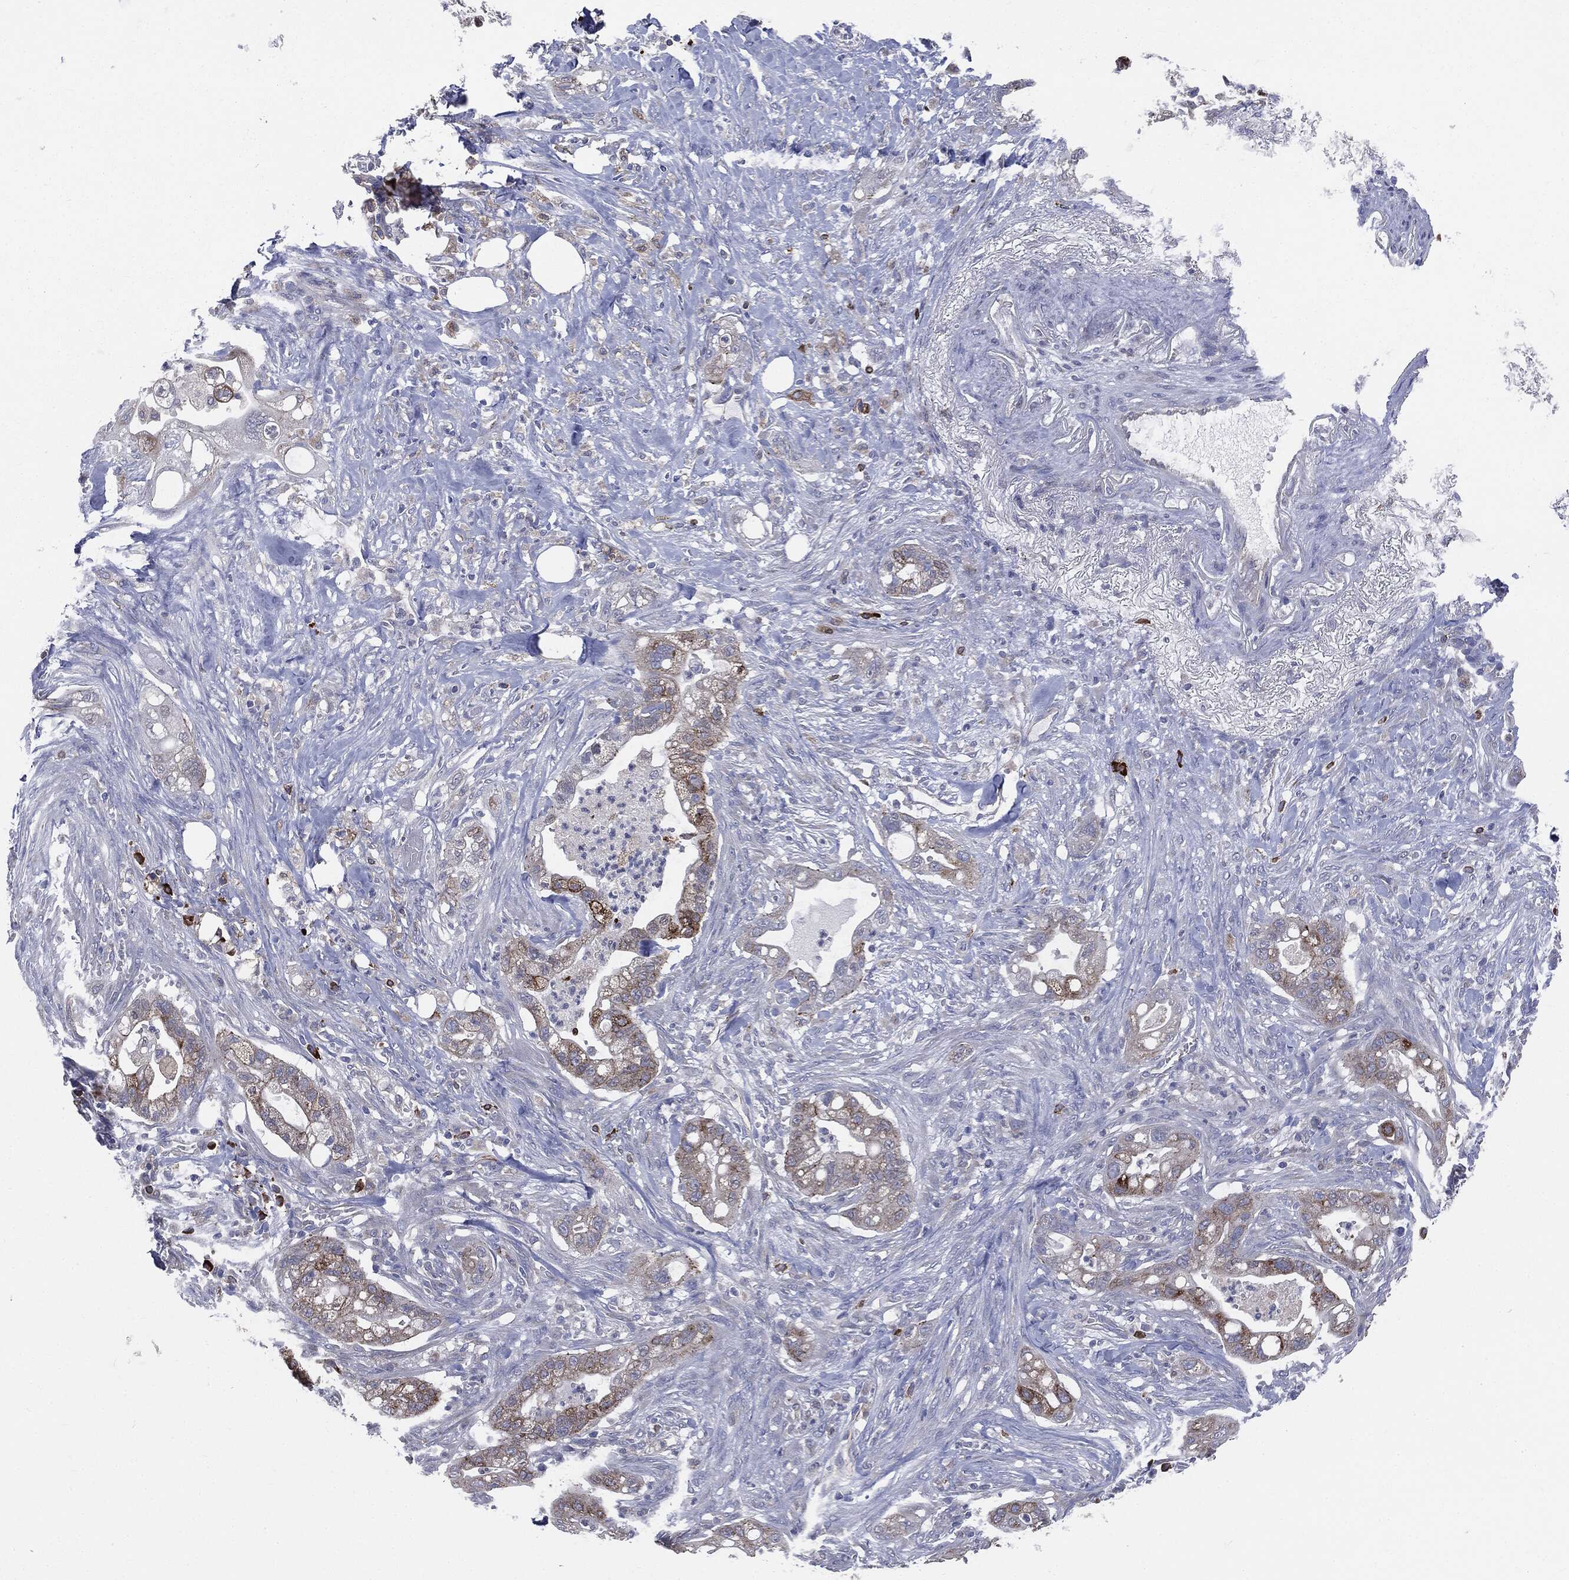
{"staining": {"intensity": "strong", "quantity": "25%-75%", "location": "cytoplasmic/membranous"}, "tissue": "pancreatic cancer", "cell_type": "Tumor cells", "image_type": "cancer", "snomed": [{"axis": "morphology", "description": "Adenocarcinoma, NOS"}, {"axis": "topography", "description": "Pancreas"}], "caption": "Adenocarcinoma (pancreatic) was stained to show a protein in brown. There is high levels of strong cytoplasmic/membranous expression in approximately 25%-75% of tumor cells.", "gene": "PTGS2", "patient": {"sex": "male", "age": 44}}